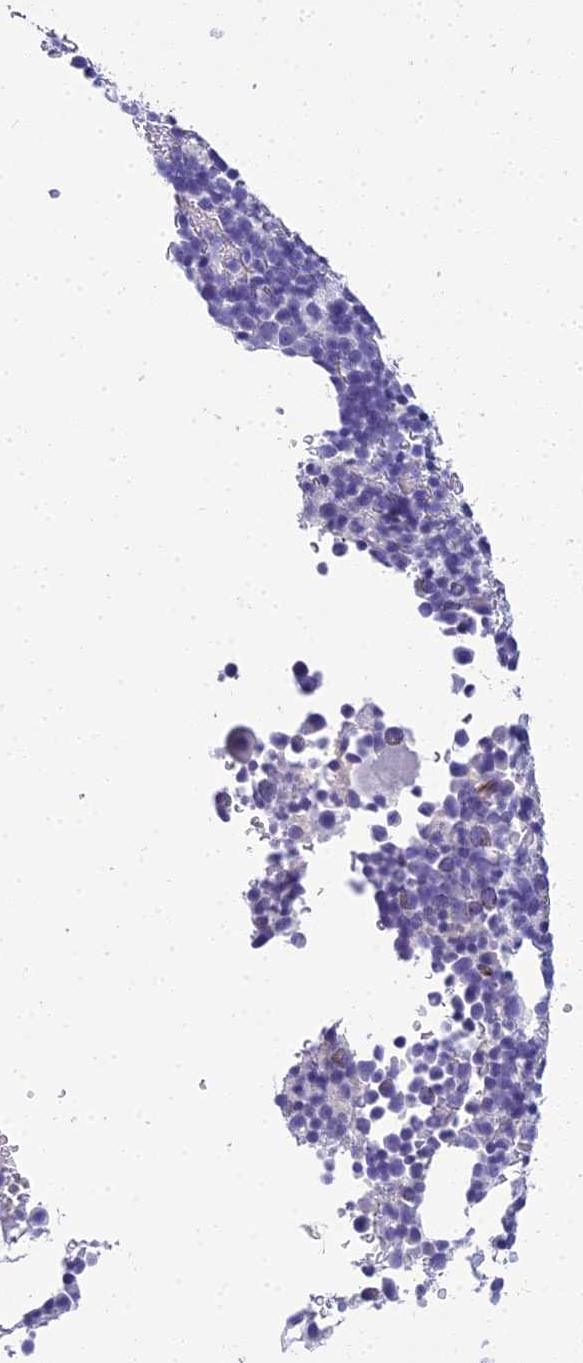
{"staining": {"intensity": "negative", "quantity": "none", "location": "none"}, "tissue": "bone marrow", "cell_type": "Hematopoietic cells", "image_type": "normal", "snomed": [{"axis": "morphology", "description": "Normal tissue, NOS"}, {"axis": "topography", "description": "Bone marrow"}], "caption": "IHC of normal bone marrow reveals no expression in hematopoietic cells. (DAB (3,3'-diaminobenzidine) IHC visualized using brightfield microscopy, high magnification).", "gene": "NINJ1", "patient": {"sex": "female", "age": 82}}